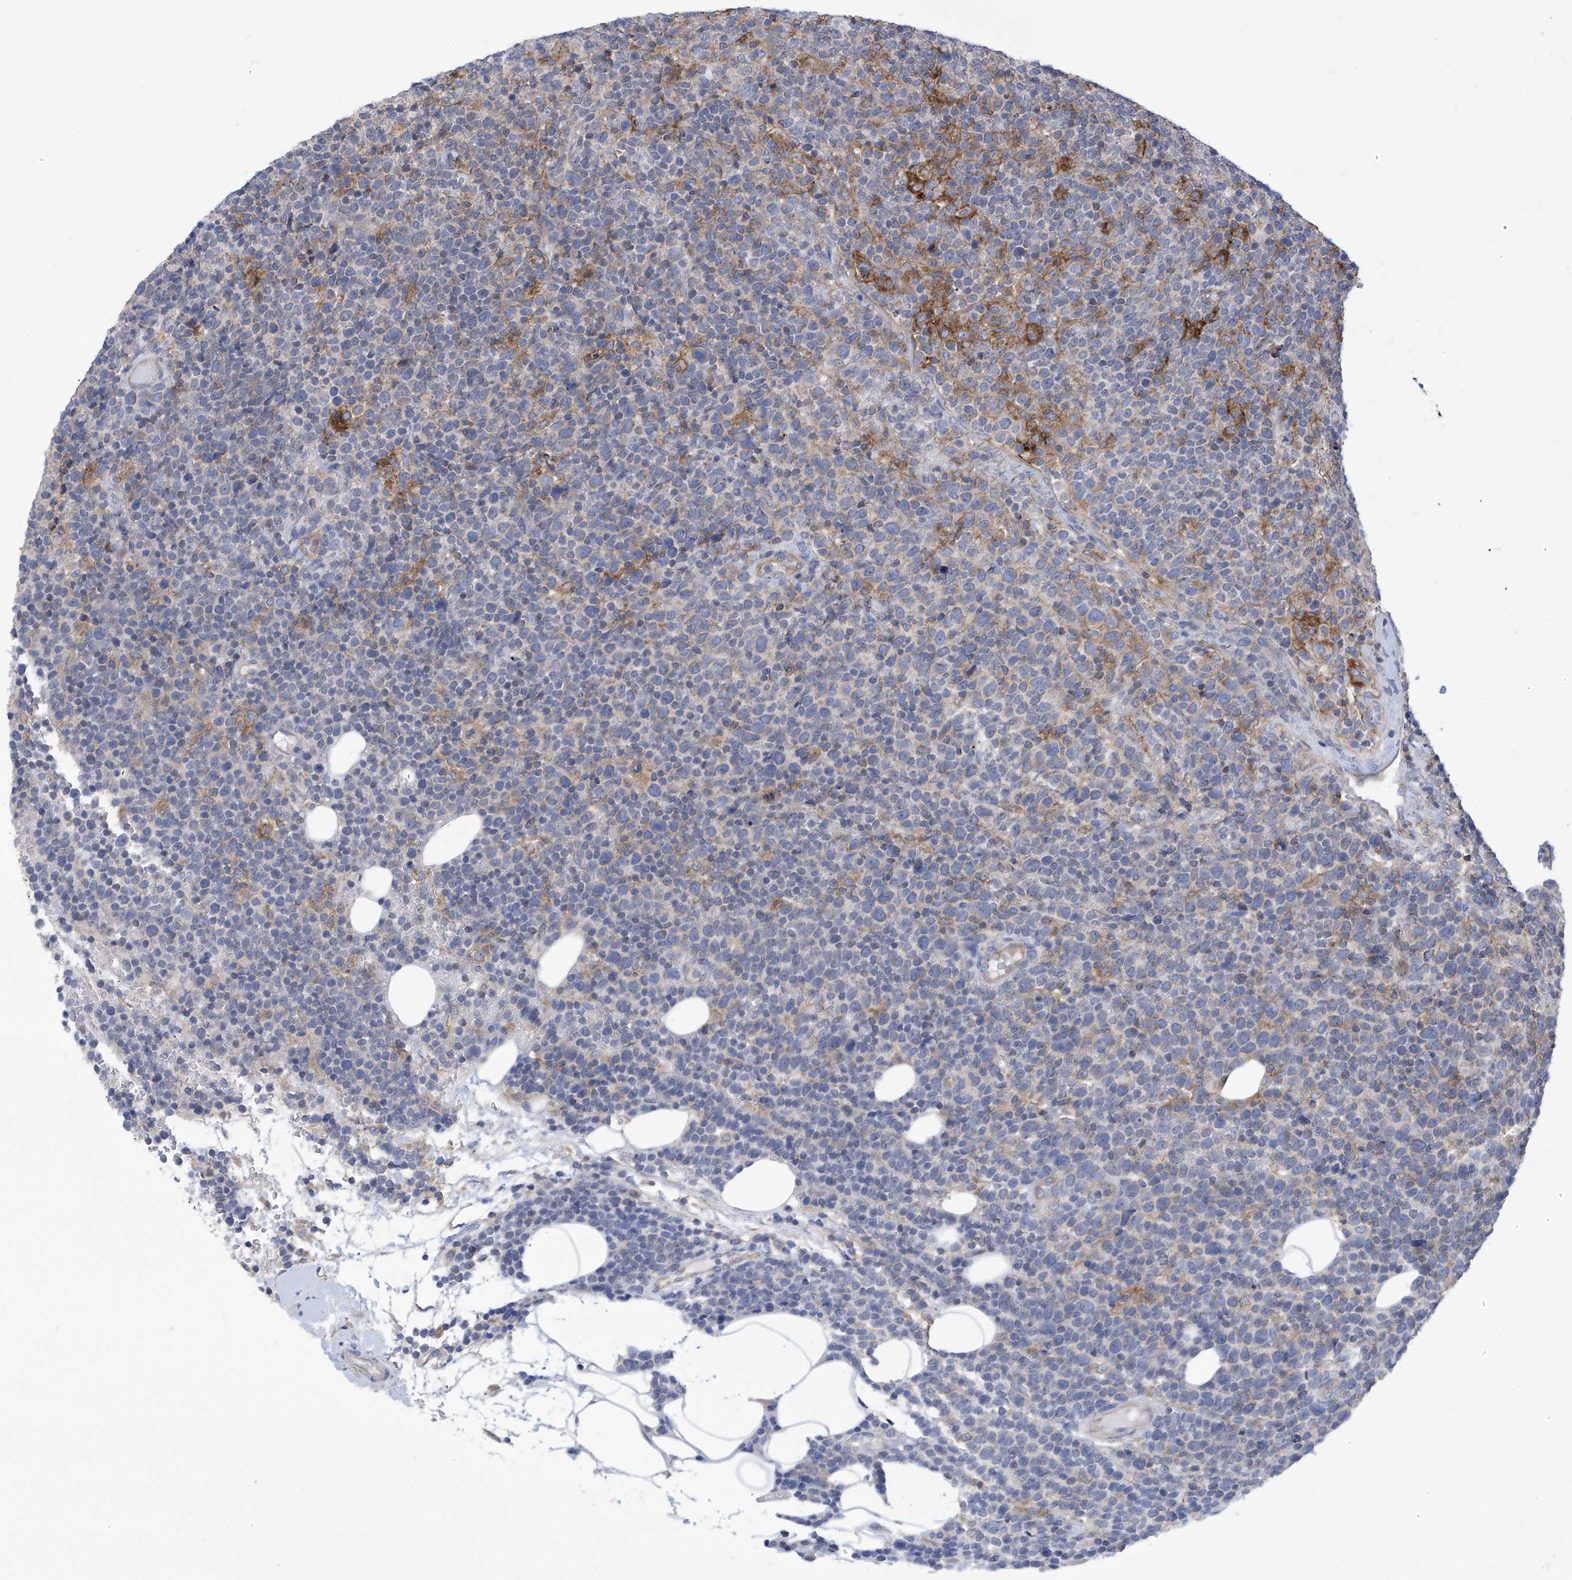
{"staining": {"intensity": "negative", "quantity": "none", "location": "none"}, "tissue": "lymphoma", "cell_type": "Tumor cells", "image_type": "cancer", "snomed": [{"axis": "morphology", "description": "Malignant lymphoma, non-Hodgkin's type, High grade"}, {"axis": "topography", "description": "Lymph node"}], "caption": "An immunohistochemistry micrograph of lymphoma is shown. There is no staining in tumor cells of lymphoma.", "gene": "P2RX7", "patient": {"sex": "male", "age": 61}}